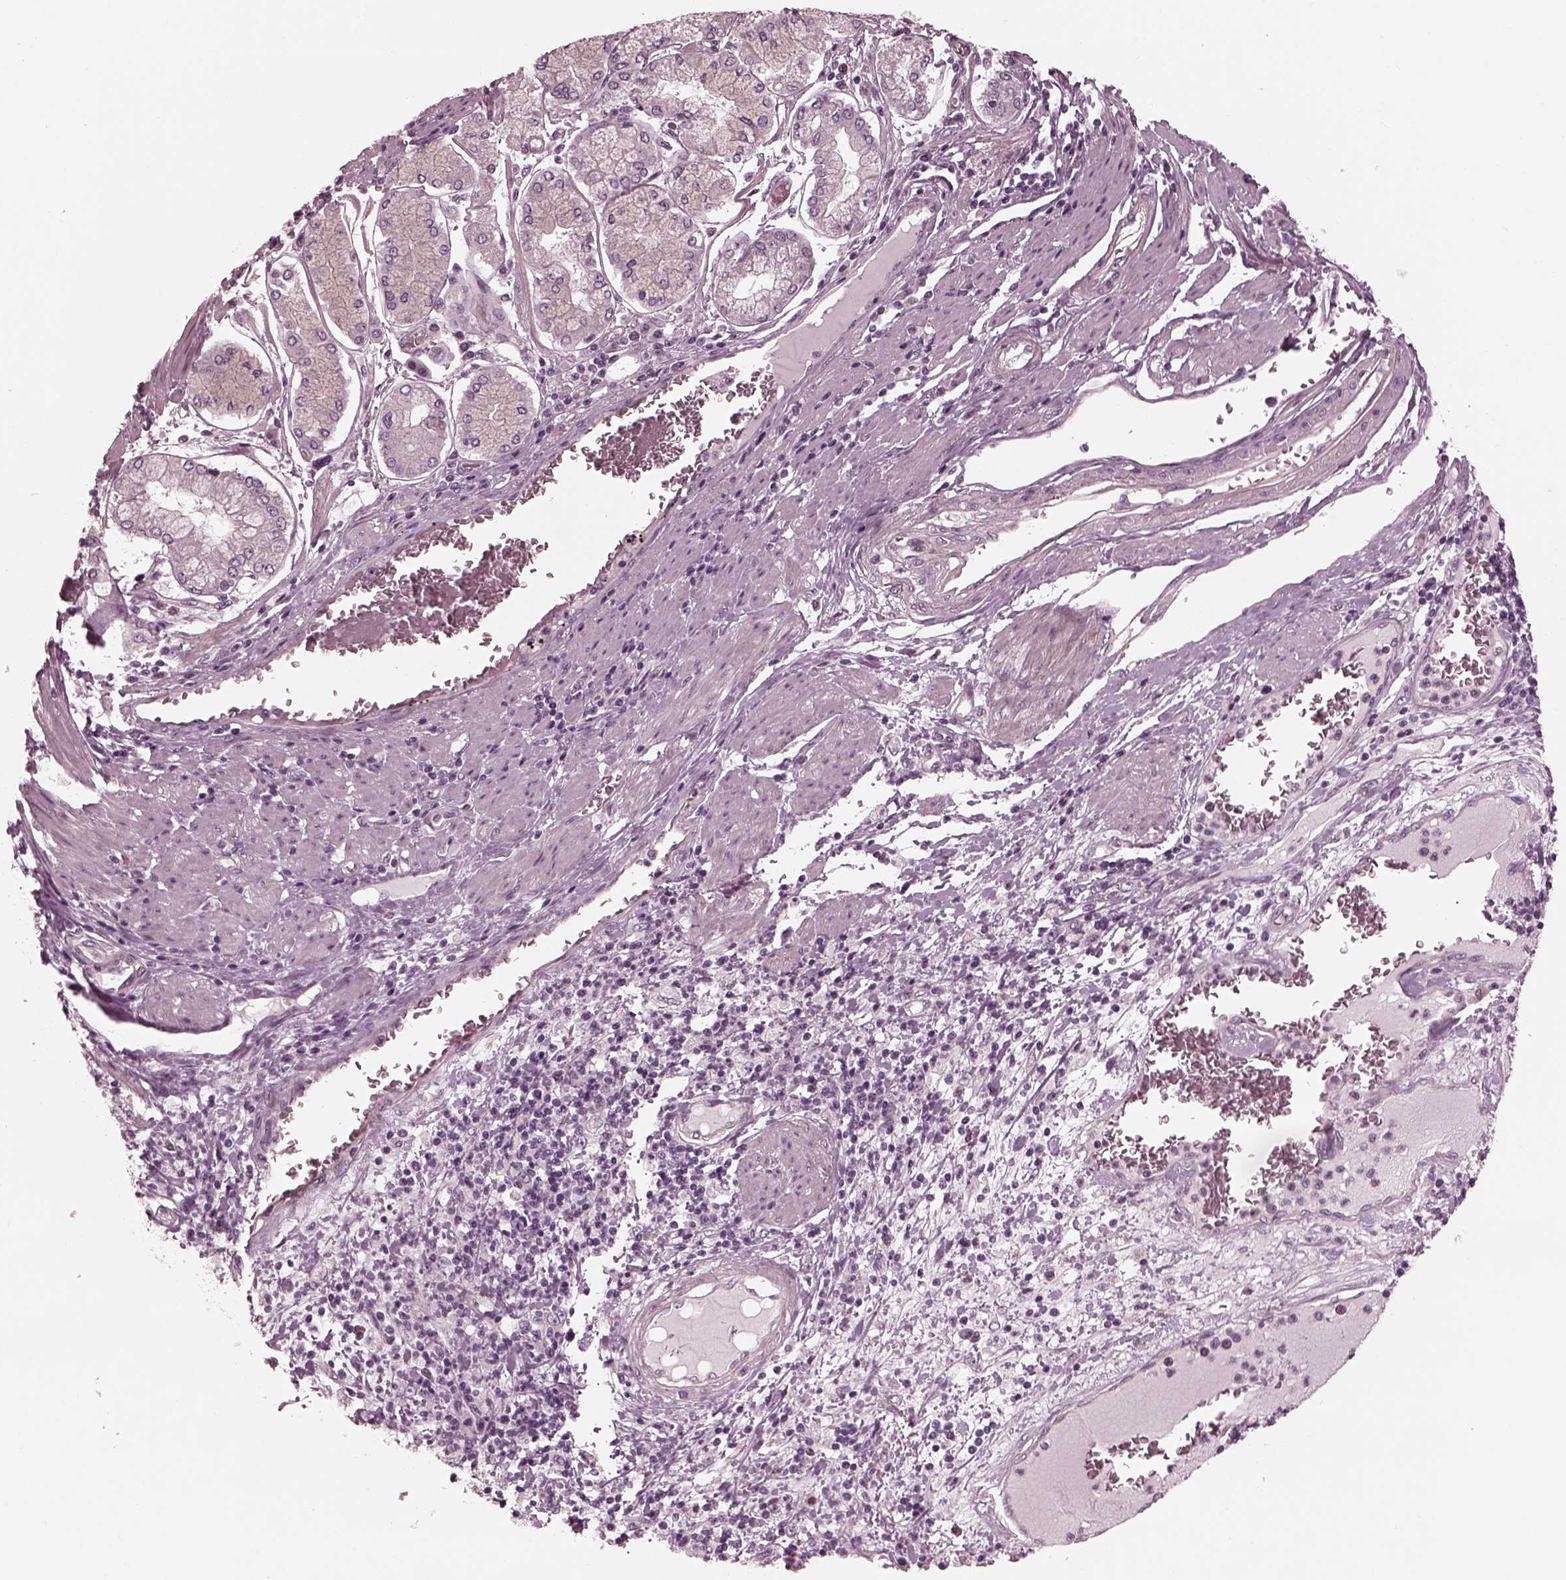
{"staining": {"intensity": "negative", "quantity": "none", "location": "none"}, "tissue": "stomach cancer", "cell_type": "Tumor cells", "image_type": "cancer", "snomed": [{"axis": "morphology", "description": "Adenocarcinoma, NOS"}, {"axis": "topography", "description": "Stomach, upper"}], "caption": "Tumor cells show no significant staining in stomach adenocarcinoma.", "gene": "KIF6", "patient": {"sex": "male", "age": 68}}